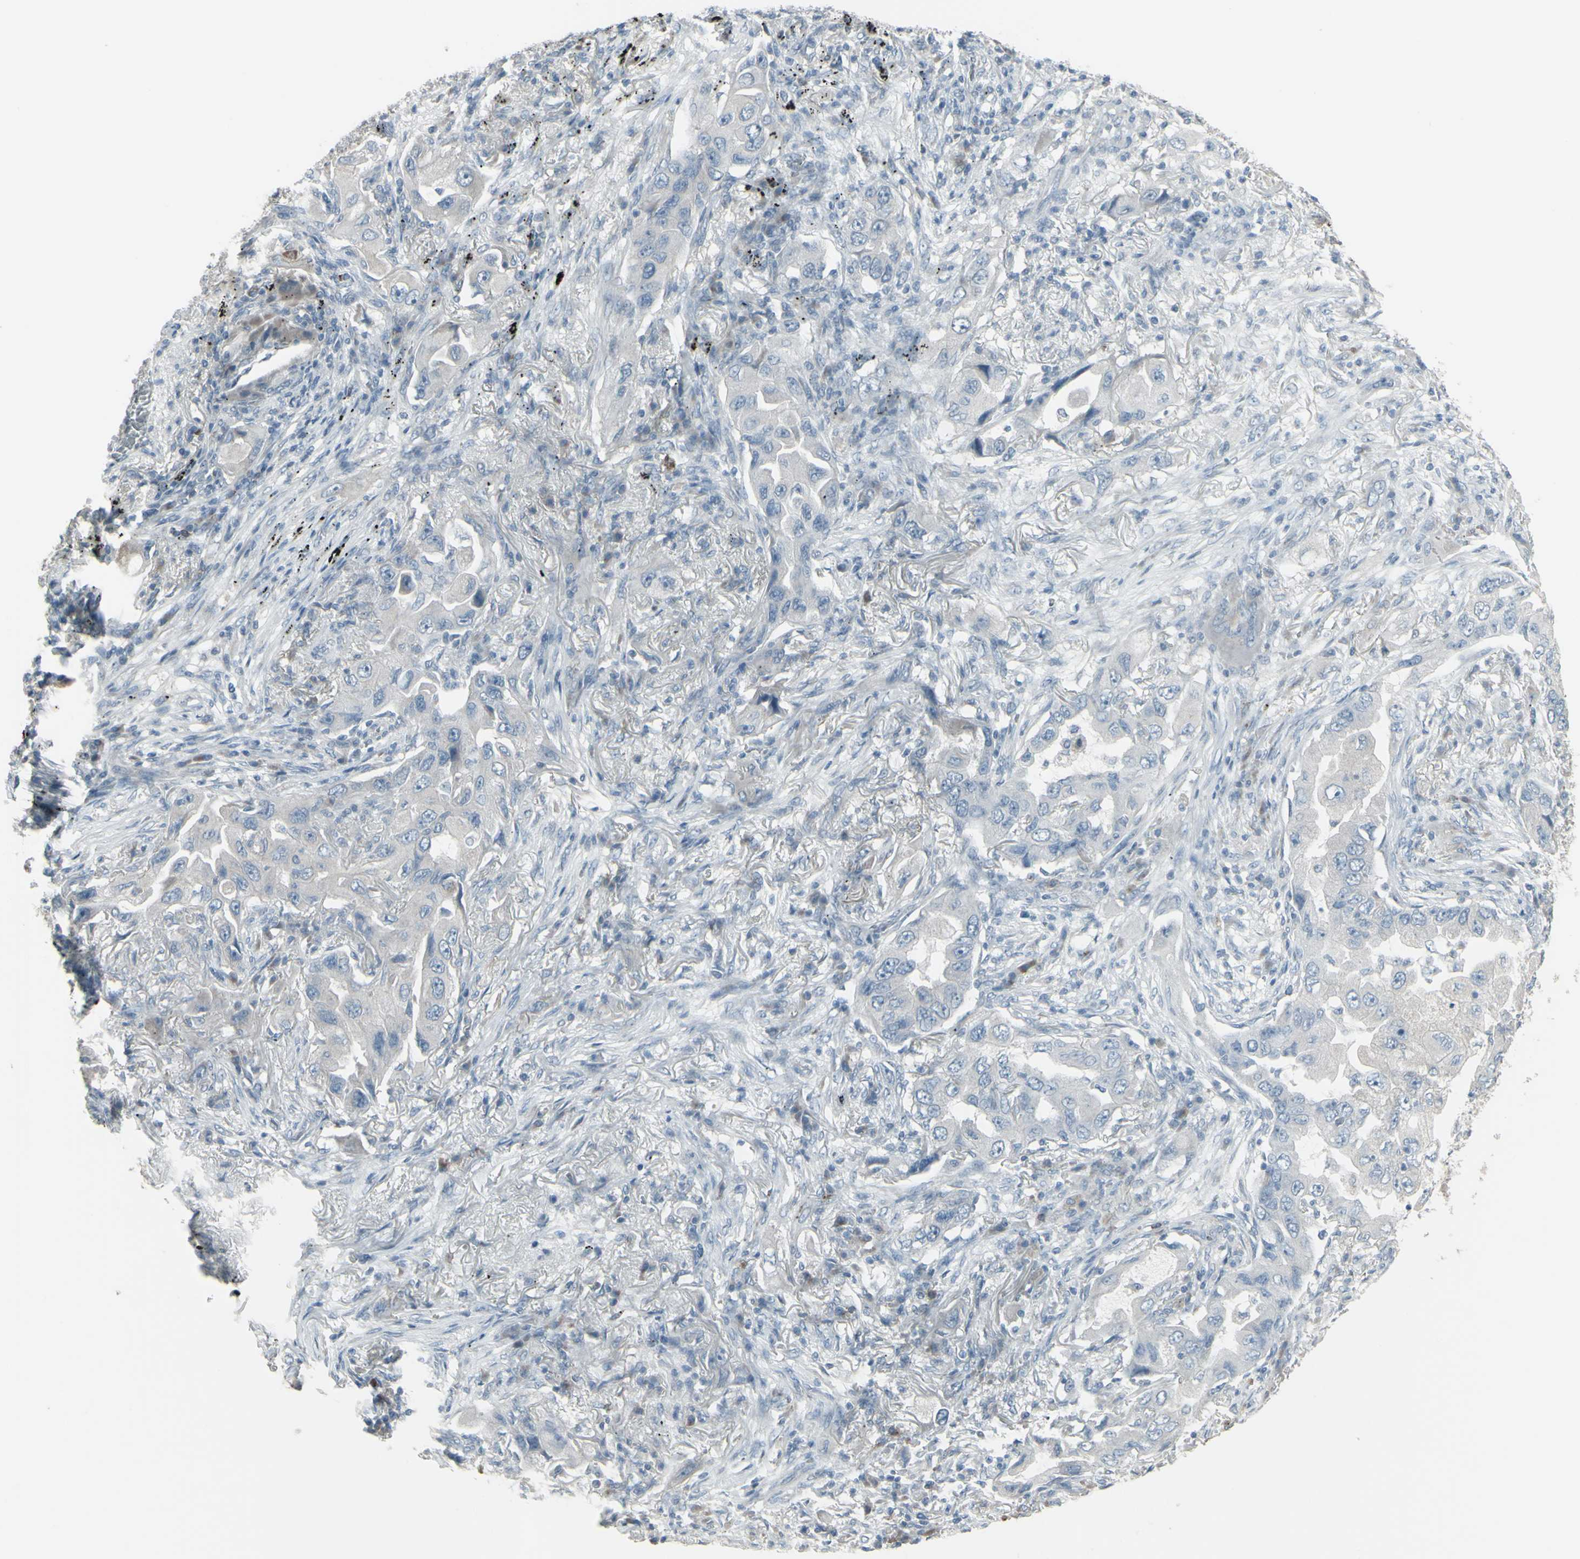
{"staining": {"intensity": "negative", "quantity": "none", "location": "none"}, "tissue": "lung cancer", "cell_type": "Tumor cells", "image_type": "cancer", "snomed": [{"axis": "morphology", "description": "Adenocarcinoma, NOS"}, {"axis": "topography", "description": "Lung"}], "caption": "There is no significant positivity in tumor cells of lung cancer (adenocarcinoma).", "gene": "CD79B", "patient": {"sex": "female", "age": 65}}